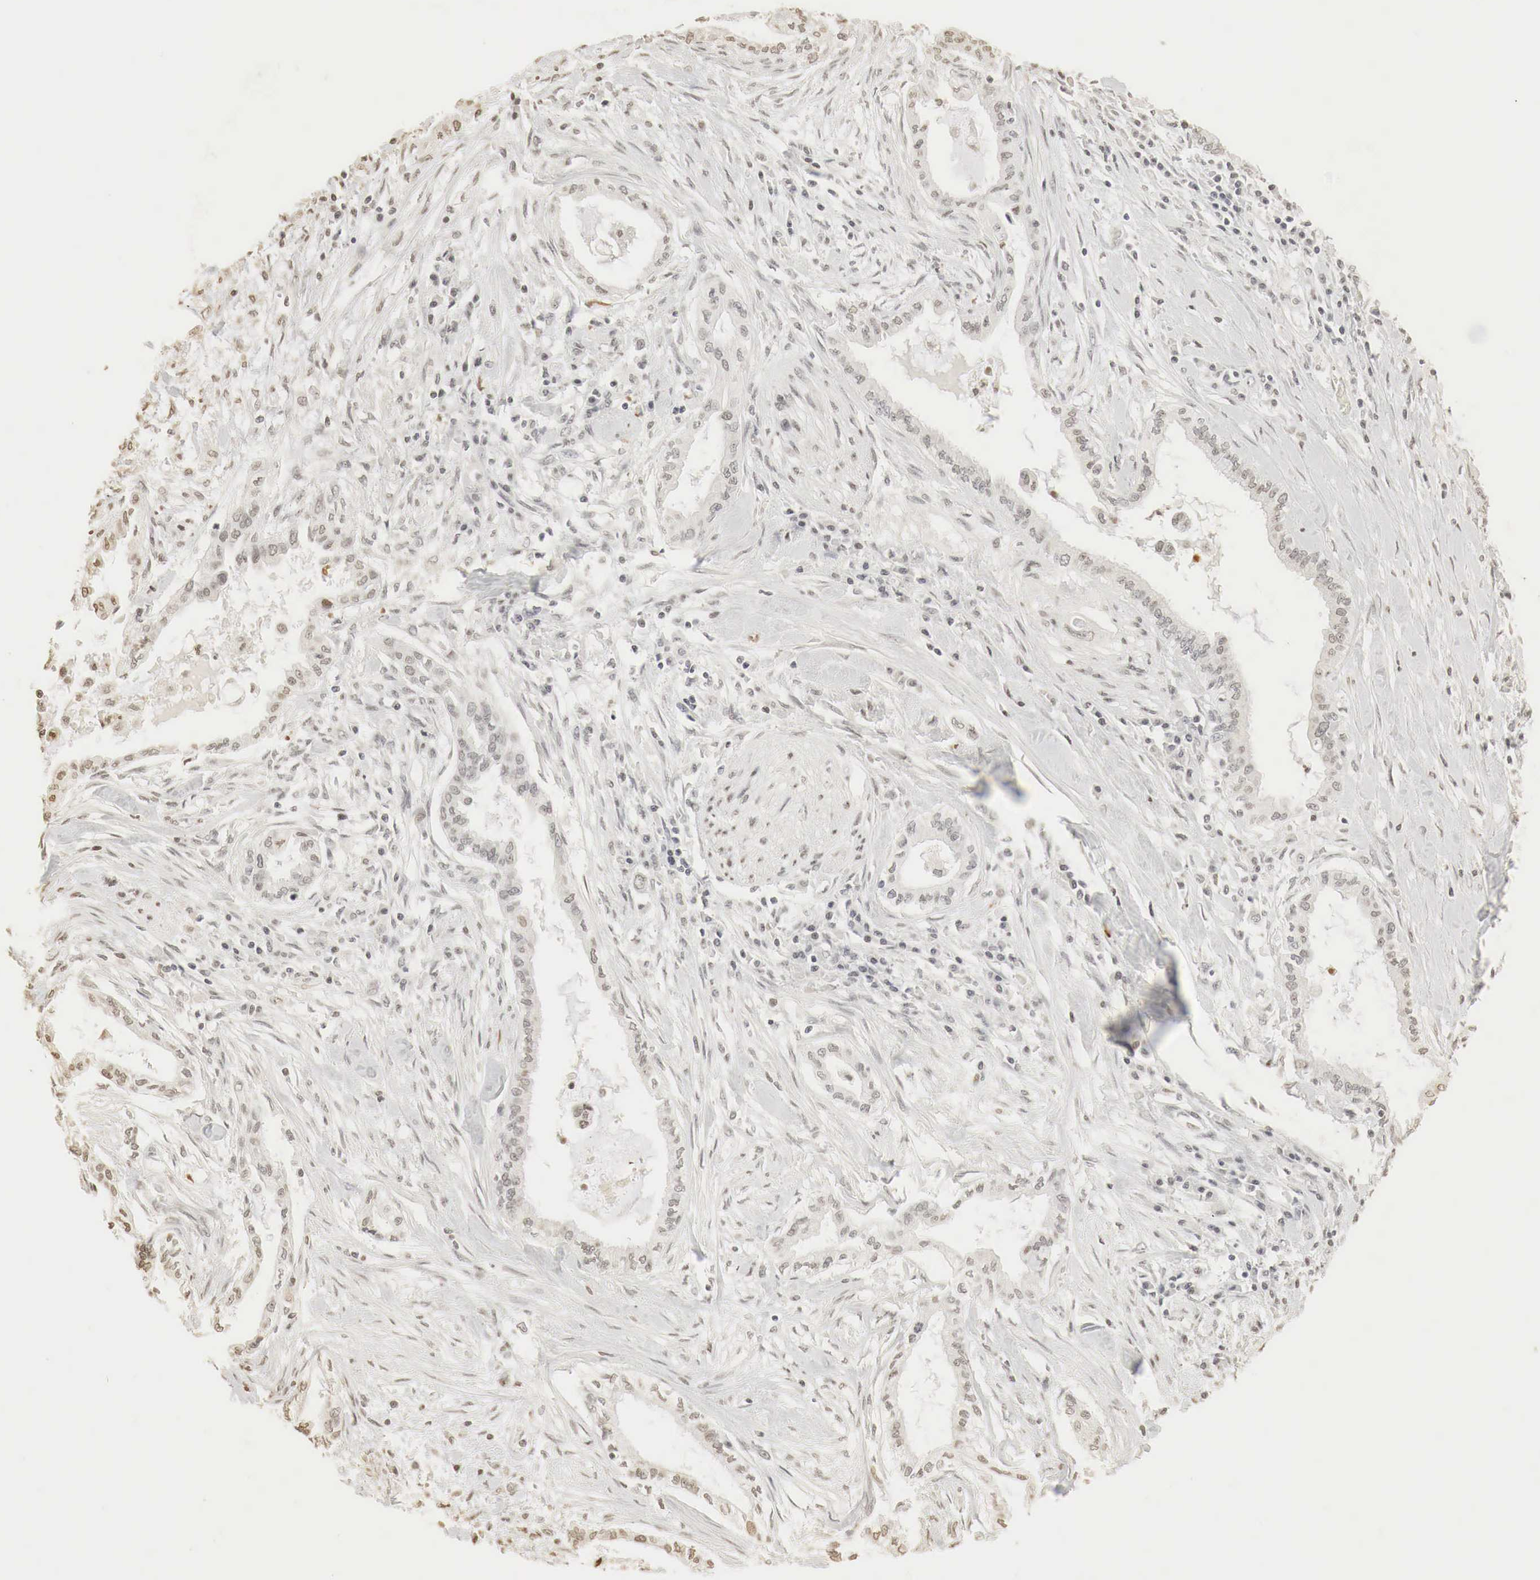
{"staining": {"intensity": "weak", "quantity": "<25%", "location": "nuclear"}, "tissue": "pancreatic cancer", "cell_type": "Tumor cells", "image_type": "cancer", "snomed": [{"axis": "morphology", "description": "Adenocarcinoma, NOS"}, {"axis": "topography", "description": "Pancreas"}], "caption": "High magnification brightfield microscopy of pancreatic adenocarcinoma stained with DAB (brown) and counterstained with hematoxylin (blue): tumor cells show no significant positivity. Nuclei are stained in blue.", "gene": "ERBB4", "patient": {"sex": "female", "age": 64}}